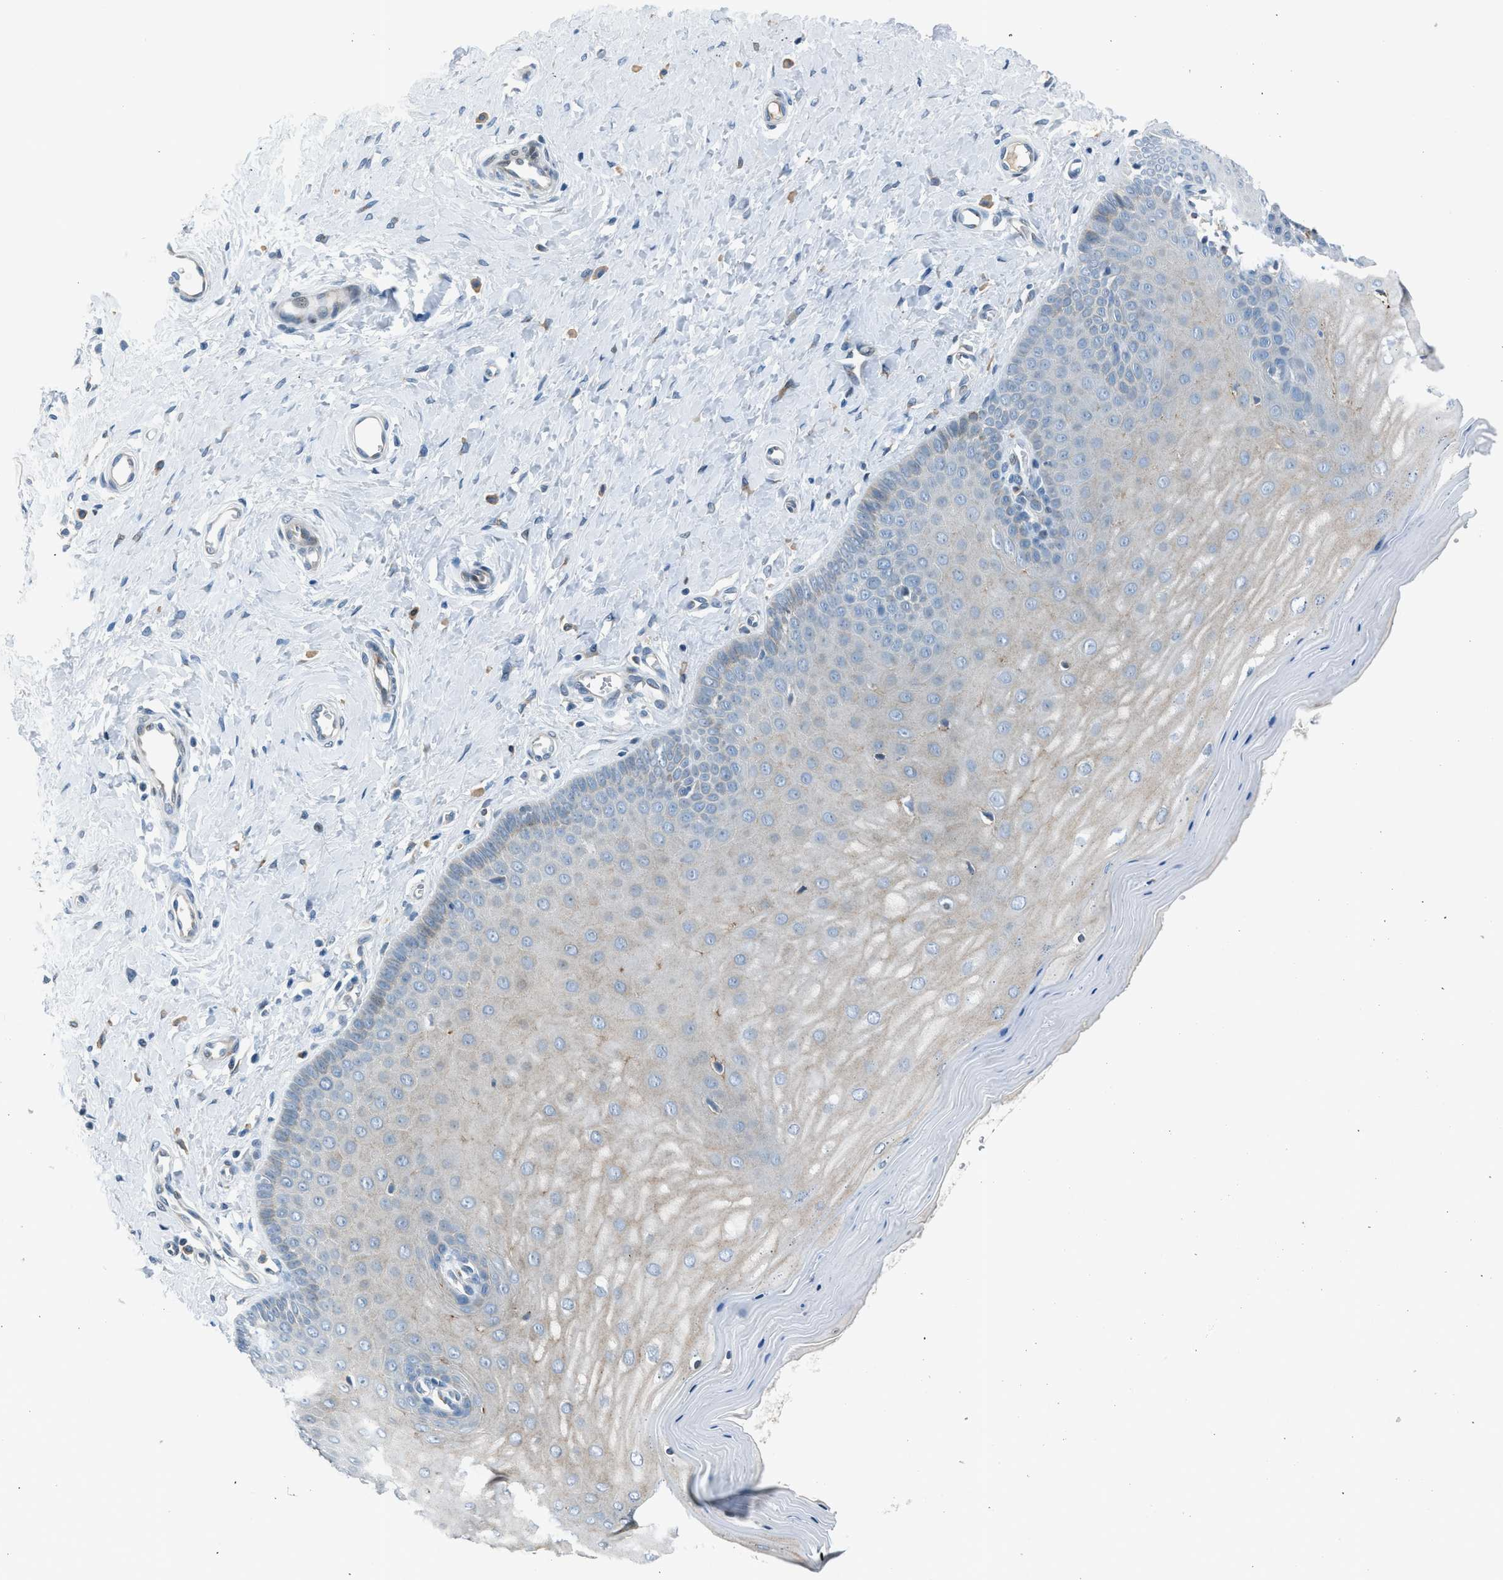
{"staining": {"intensity": "weak", "quantity": "25%-75%", "location": "cytoplasmic/membranous"}, "tissue": "cervix", "cell_type": "Squamous epithelial cells", "image_type": "normal", "snomed": [{"axis": "morphology", "description": "Normal tissue, NOS"}, {"axis": "topography", "description": "Cervix"}], "caption": "Protein staining exhibits weak cytoplasmic/membranous positivity in approximately 25%-75% of squamous epithelial cells in normal cervix.", "gene": "RNF41", "patient": {"sex": "female", "age": 55}}